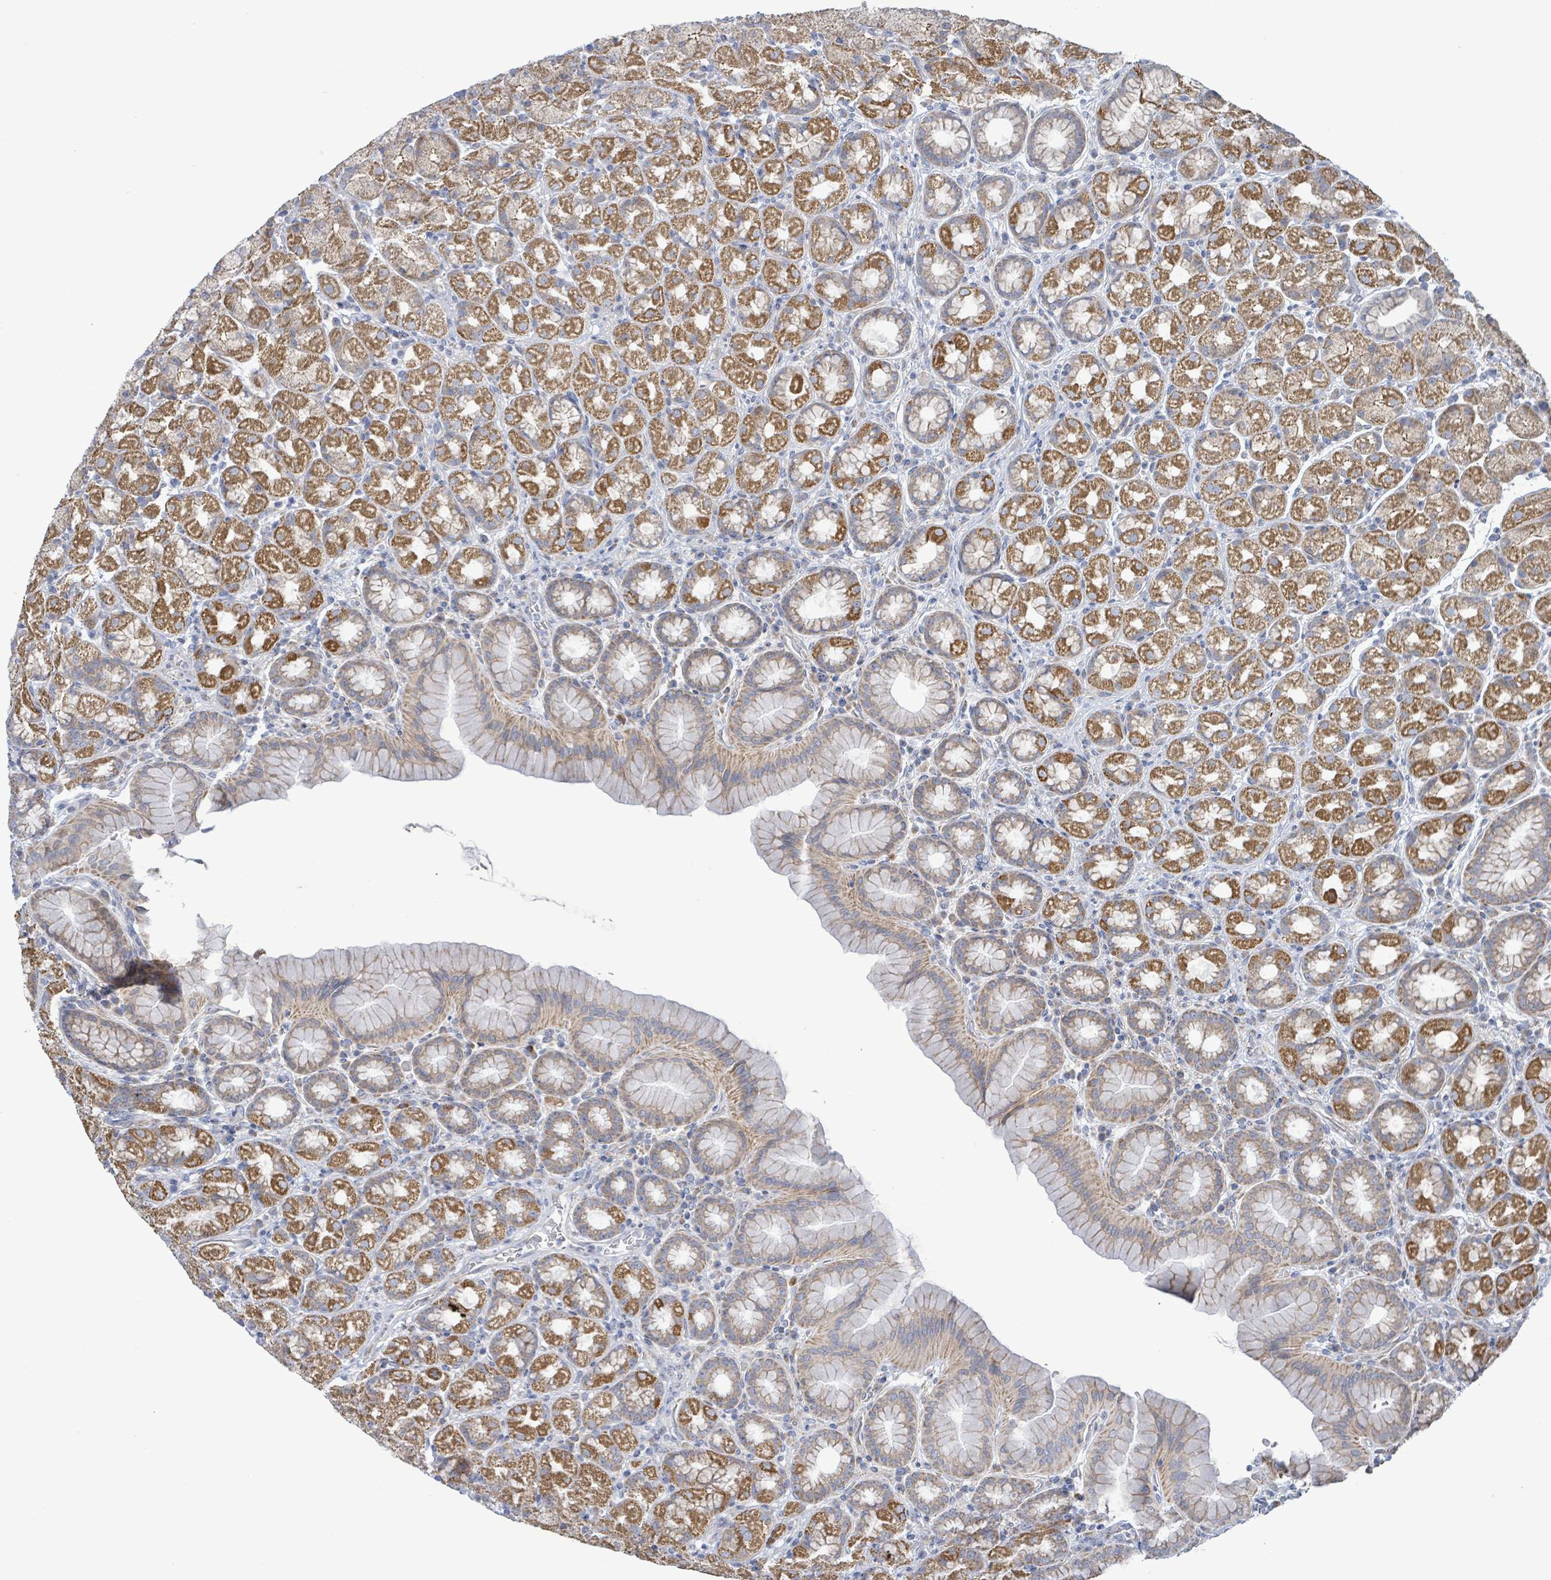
{"staining": {"intensity": "moderate", "quantity": ">75%", "location": "cytoplasmic/membranous"}, "tissue": "stomach", "cell_type": "Glandular cells", "image_type": "normal", "snomed": [{"axis": "morphology", "description": "Normal tissue, NOS"}, {"axis": "topography", "description": "Stomach, upper"}, {"axis": "topography", "description": "Stomach"}], "caption": "Glandular cells show moderate cytoplasmic/membranous expression in approximately >75% of cells in benign stomach.", "gene": "ALG12", "patient": {"sex": "male", "age": 68}}